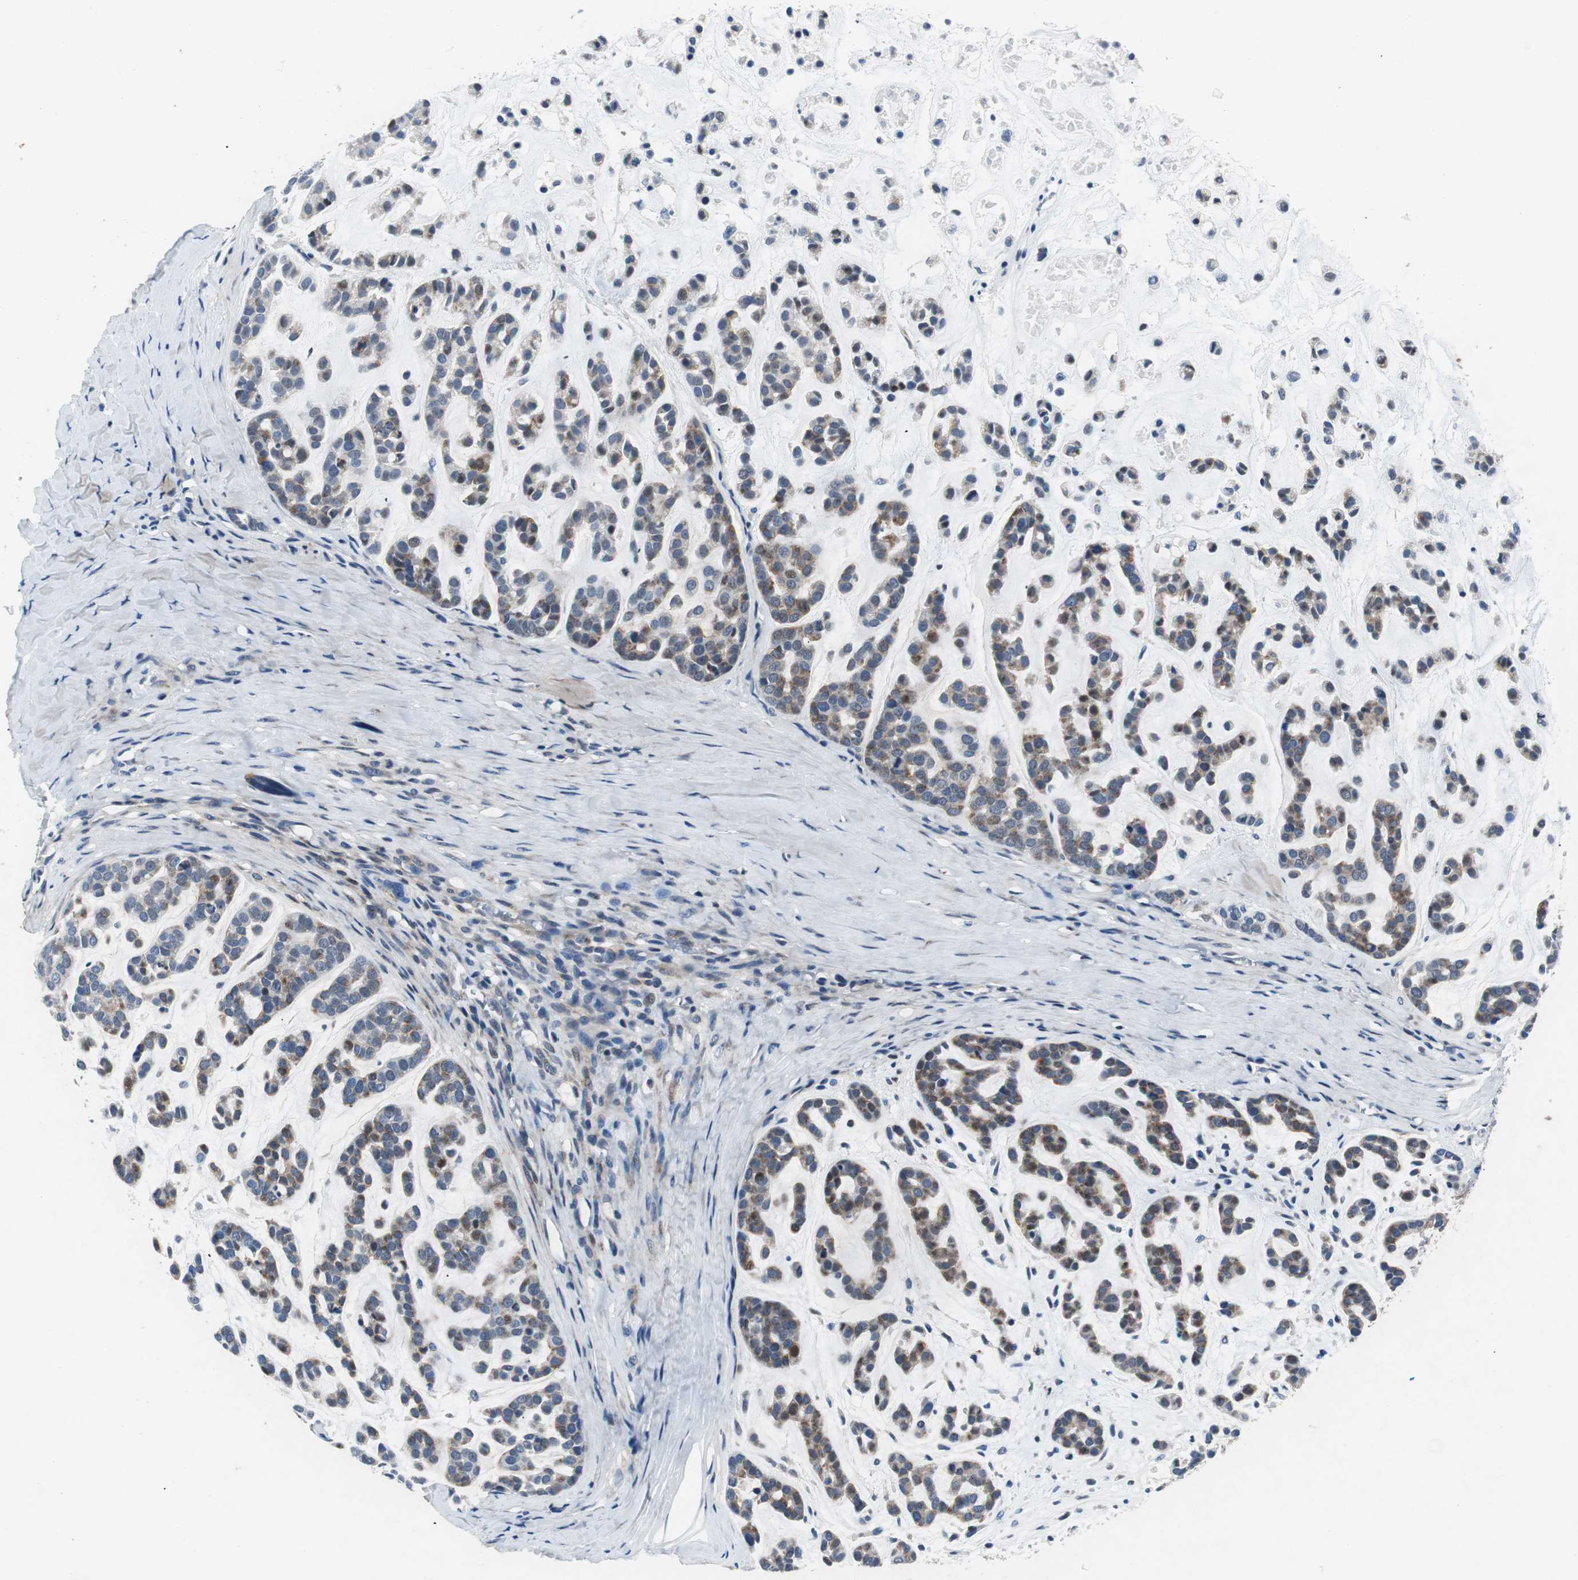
{"staining": {"intensity": "strong", "quantity": "25%-75%", "location": "cytoplasmic/membranous,nuclear"}, "tissue": "head and neck cancer", "cell_type": "Tumor cells", "image_type": "cancer", "snomed": [{"axis": "morphology", "description": "Adenocarcinoma, NOS"}, {"axis": "morphology", "description": "Adenoma, NOS"}, {"axis": "topography", "description": "Head-Neck"}], "caption": "A histopathology image of head and neck cancer (adenocarcinoma) stained for a protein exhibits strong cytoplasmic/membranous and nuclear brown staining in tumor cells. Using DAB (brown) and hematoxylin (blue) stains, captured at high magnification using brightfield microscopy.", "gene": "RPL35", "patient": {"sex": "female", "age": 55}}